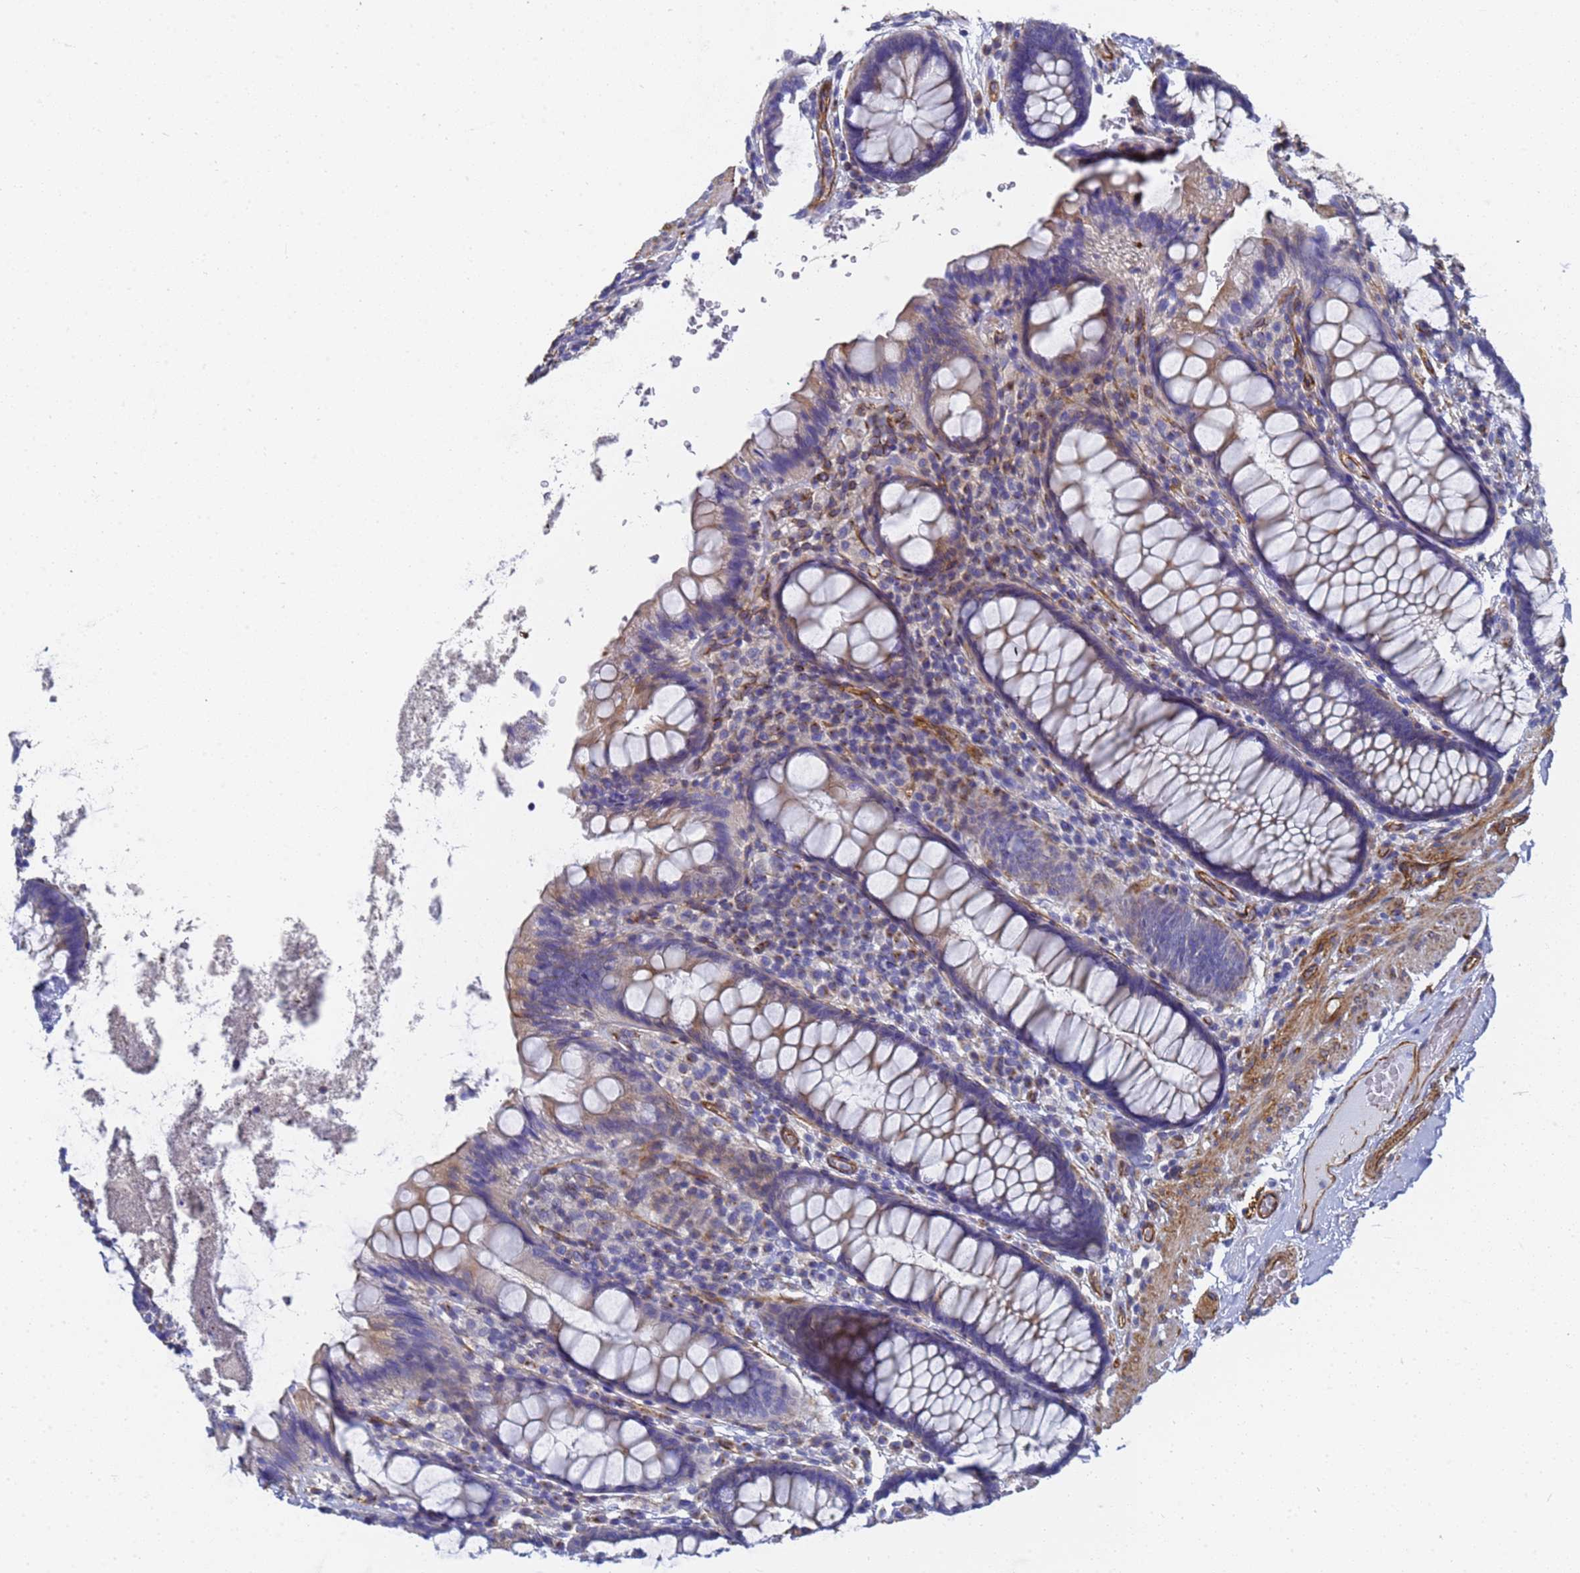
{"staining": {"intensity": "weak", "quantity": "25%-75%", "location": "cytoplasmic/membranous"}, "tissue": "rectum", "cell_type": "Glandular cells", "image_type": "normal", "snomed": [{"axis": "morphology", "description": "Normal tissue, NOS"}, {"axis": "topography", "description": "Rectum"}], "caption": "Weak cytoplasmic/membranous positivity for a protein is identified in about 25%-75% of glandular cells of normal rectum using immunohistochemistry.", "gene": "ENSG00000198211", "patient": {"sex": "male", "age": 83}}